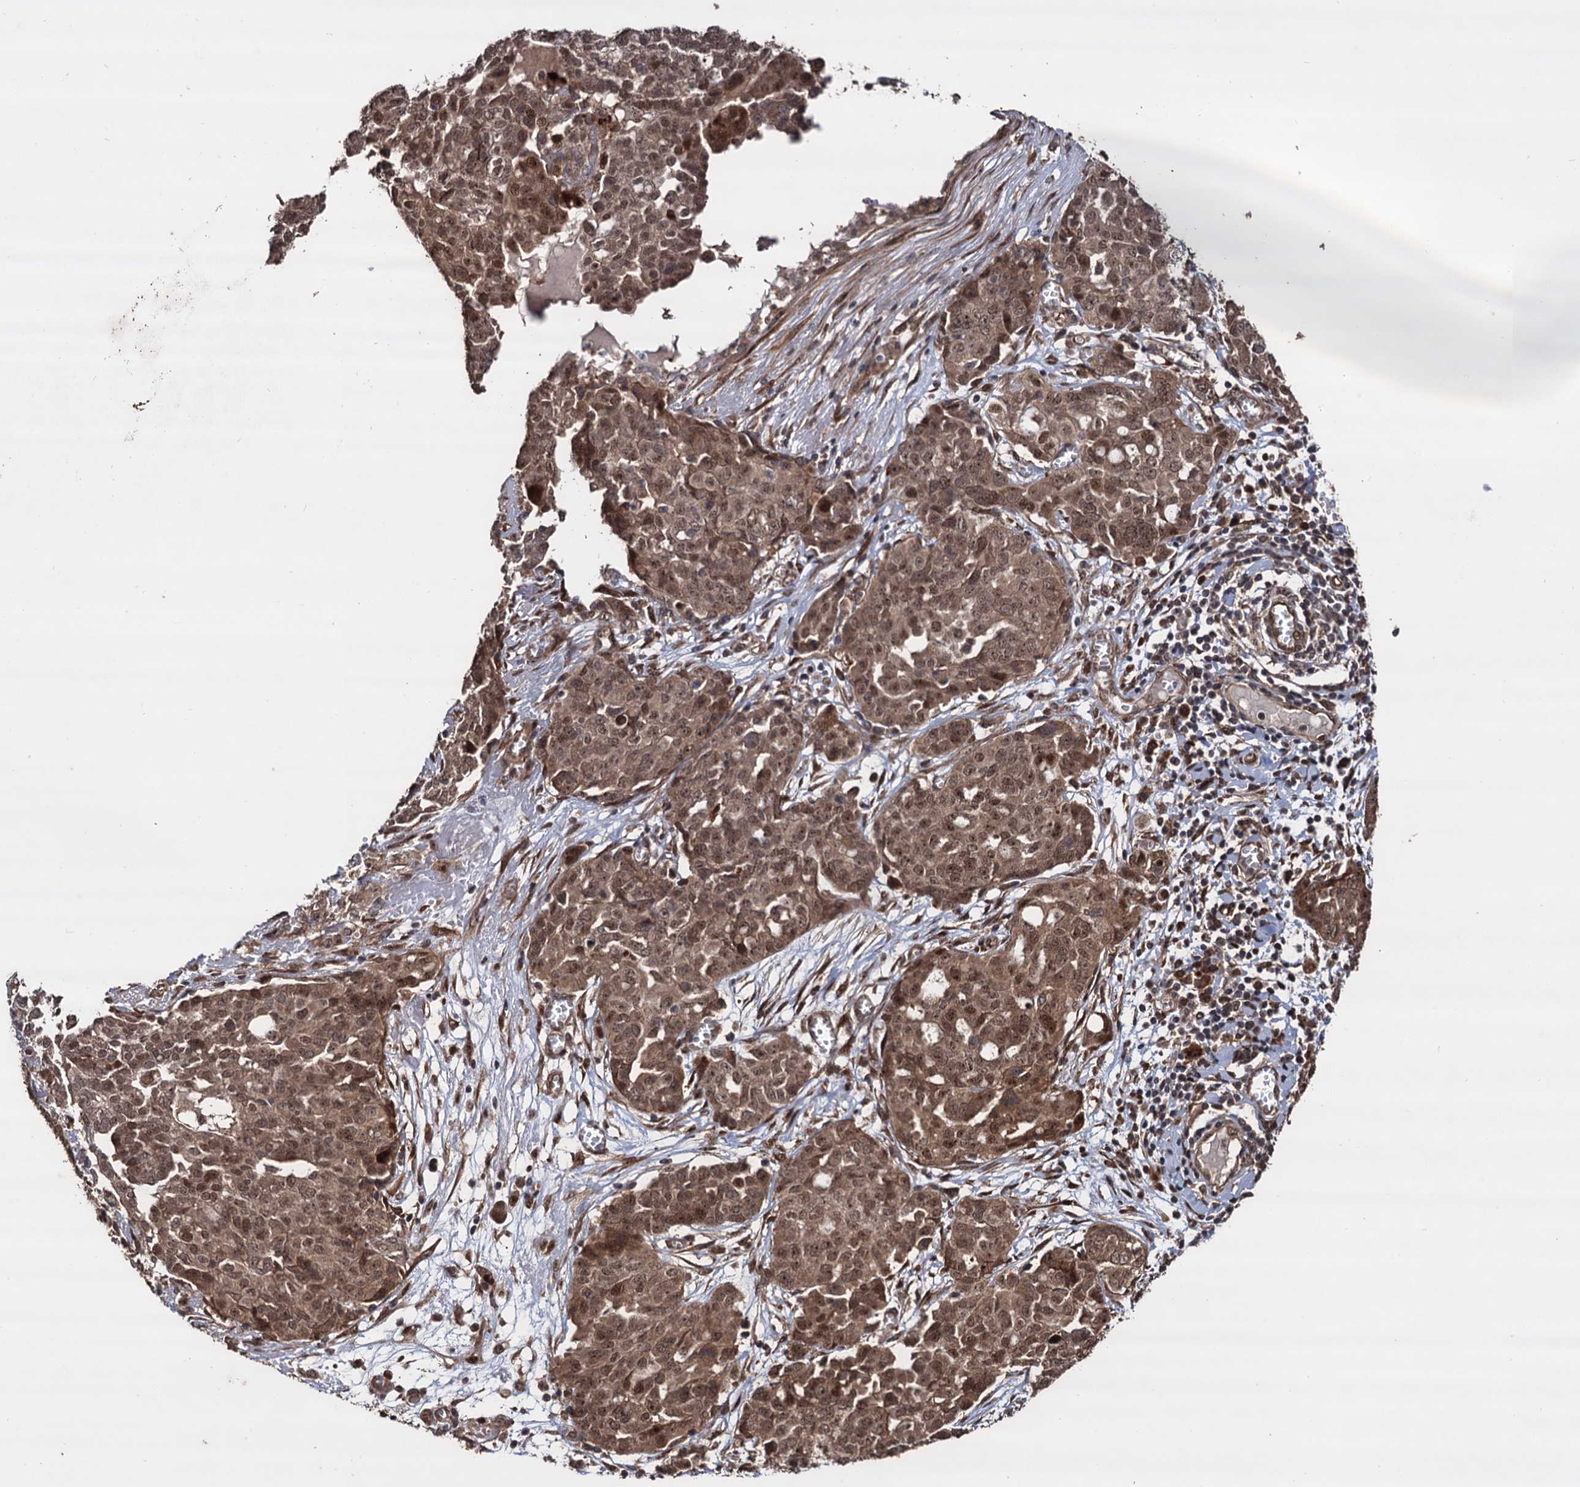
{"staining": {"intensity": "moderate", "quantity": ">75%", "location": "cytoplasmic/membranous,nuclear"}, "tissue": "ovarian cancer", "cell_type": "Tumor cells", "image_type": "cancer", "snomed": [{"axis": "morphology", "description": "Cystadenocarcinoma, serous, NOS"}, {"axis": "topography", "description": "Soft tissue"}, {"axis": "topography", "description": "Ovary"}], "caption": "There is medium levels of moderate cytoplasmic/membranous and nuclear staining in tumor cells of ovarian serous cystadenocarcinoma, as demonstrated by immunohistochemical staining (brown color).", "gene": "PIGB", "patient": {"sex": "female", "age": 57}}